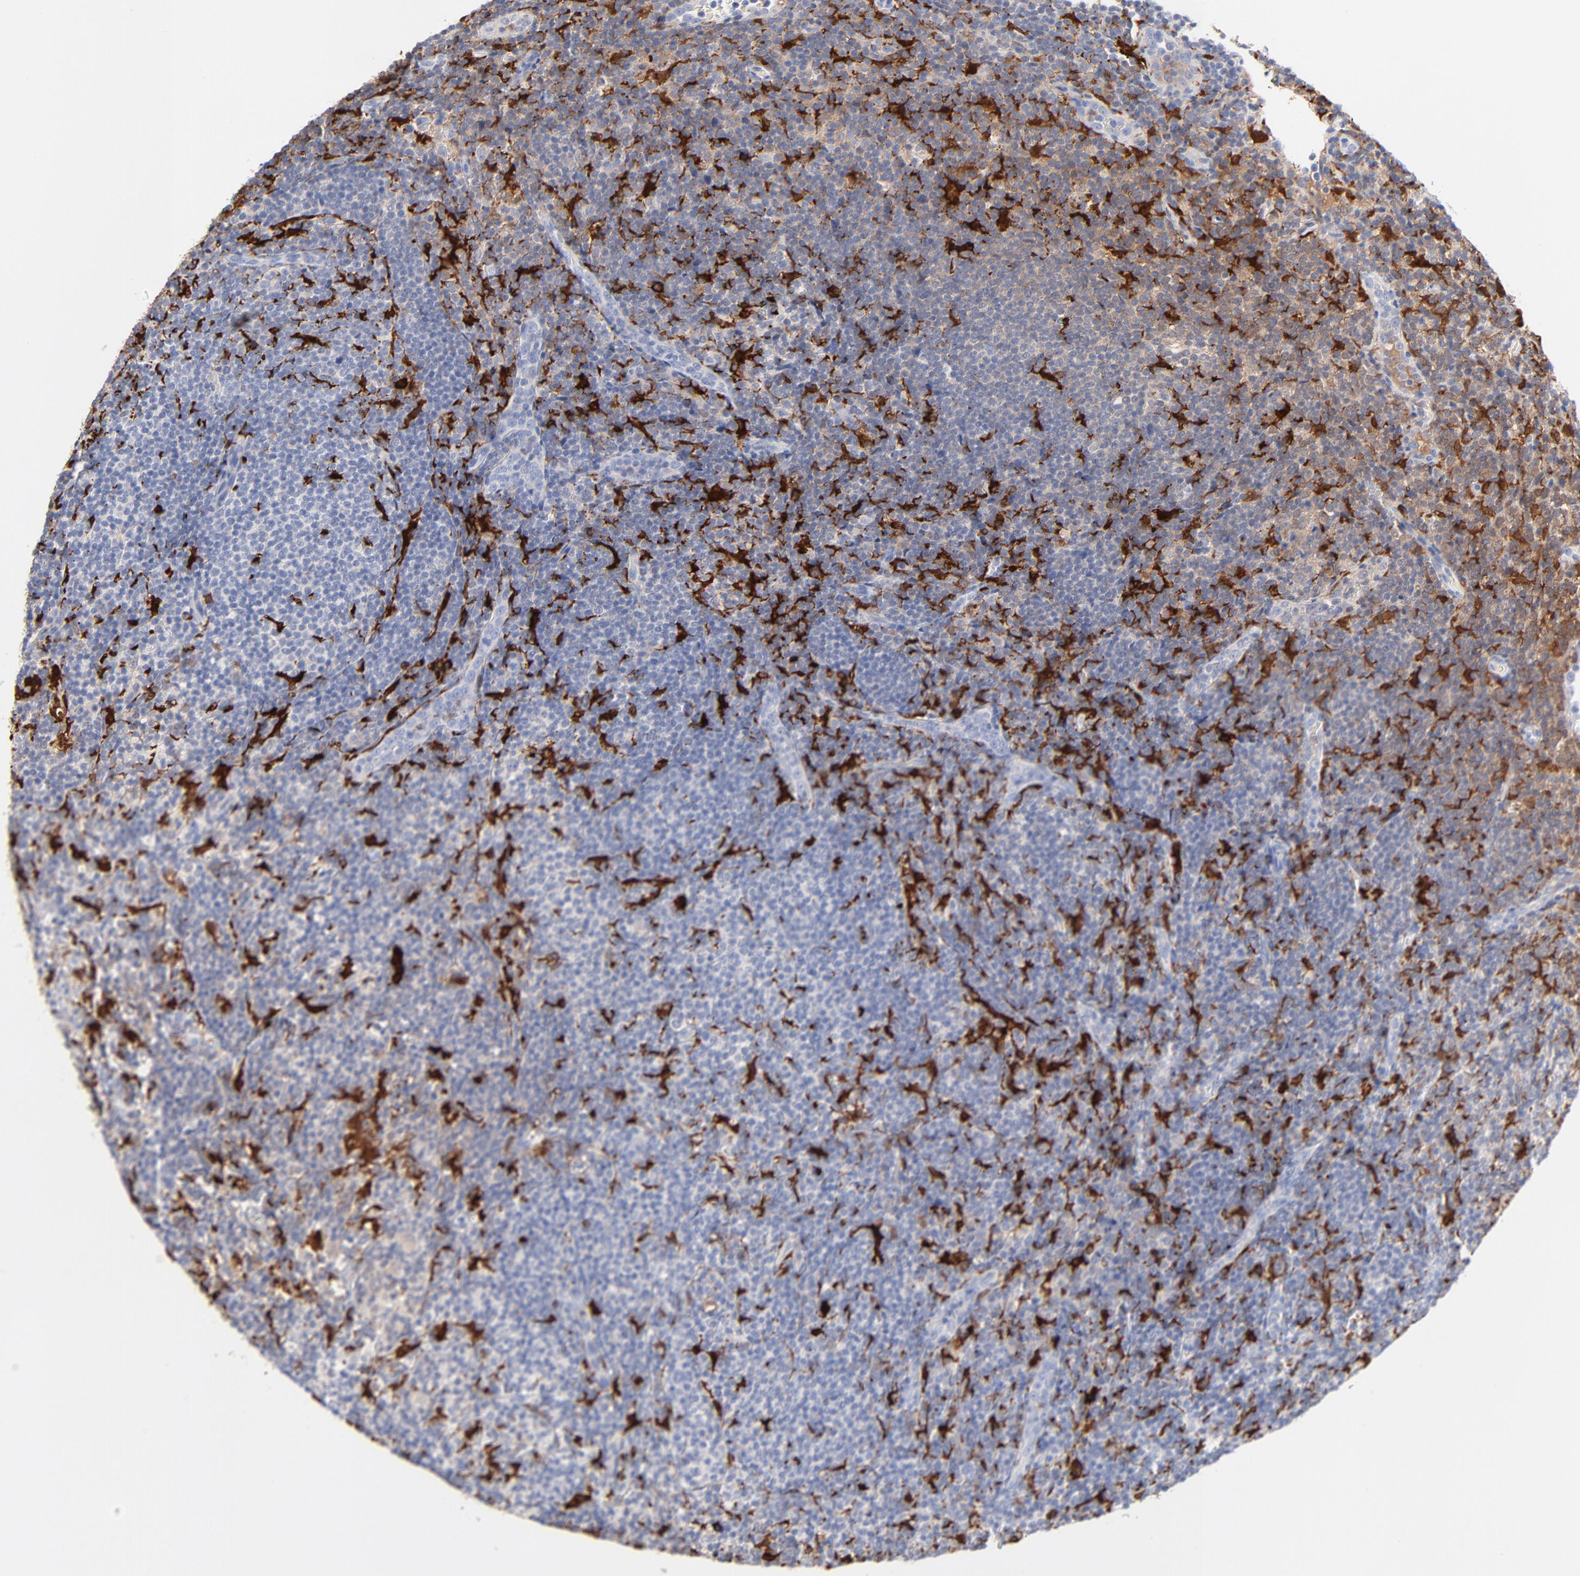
{"staining": {"intensity": "negative", "quantity": "none", "location": "none"}, "tissue": "lymphoma", "cell_type": "Tumor cells", "image_type": "cancer", "snomed": [{"axis": "morphology", "description": "Malignant lymphoma, non-Hodgkin's type, Low grade"}, {"axis": "topography", "description": "Lymph node"}], "caption": "An image of human lymphoma is negative for staining in tumor cells.", "gene": "IFIT2", "patient": {"sex": "female", "age": 76}}